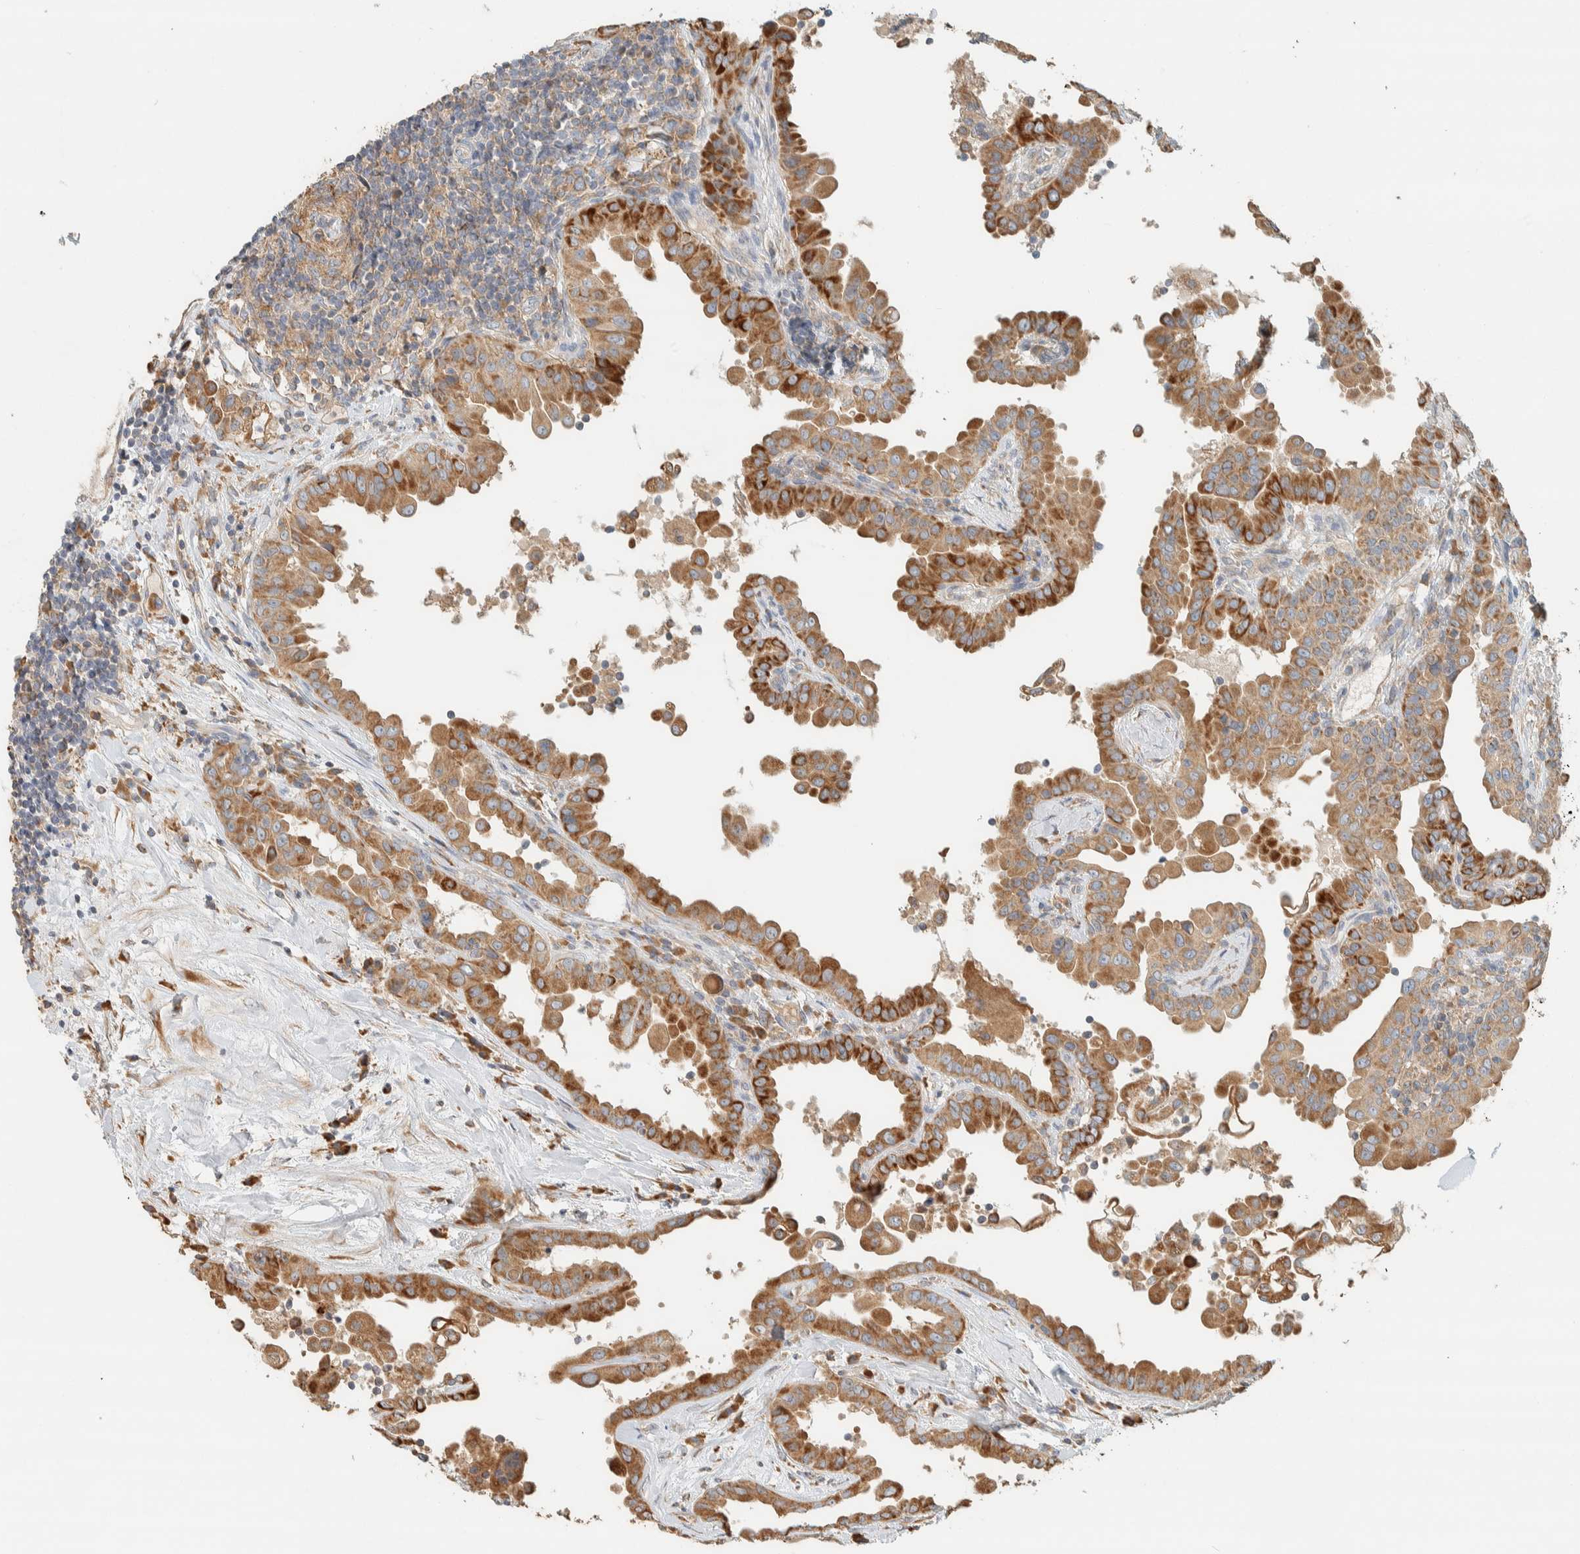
{"staining": {"intensity": "strong", "quantity": ">75%", "location": "cytoplasmic/membranous"}, "tissue": "thyroid cancer", "cell_type": "Tumor cells", "image_type": "cancer", "snomed": [{"axis": "morphology", "description": "Papillary adenocarcinoma, NOS"}, {"axis": "topography", "description": "Thyroid gland"}], "caption": "Human thyroid cancer stained with a protein marker displays strong staining in tumor cells.", "gene": "RAB11FIP1", "patient": {"sex": "male", "age": 33}}